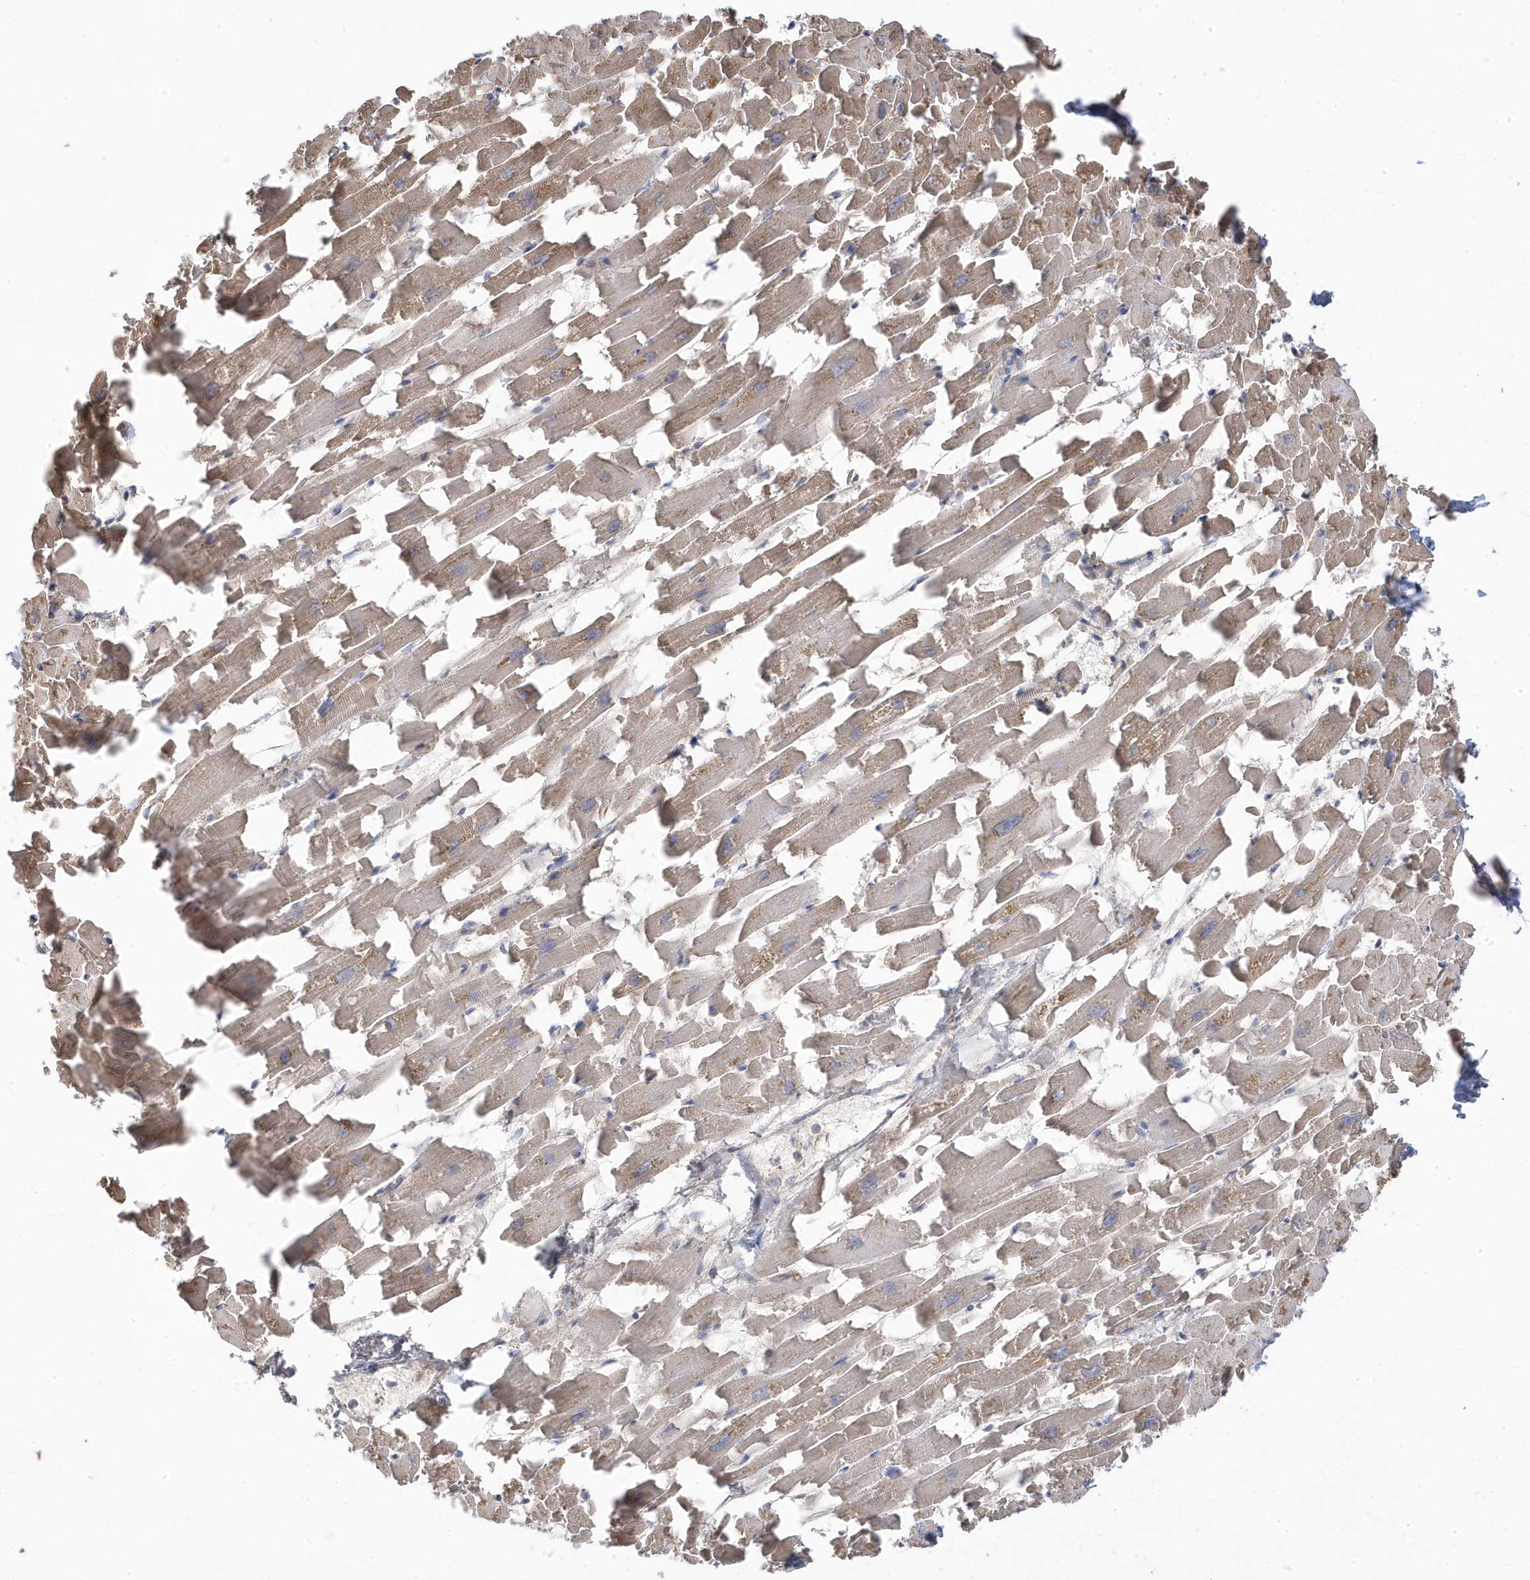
{"staining": {"intensity": "weak", "quantity": ">75%", "location": "cytoplasmic/membranous"}, "tissue": "heart muscle", "cell_type": "Cardiomyocytes", "image_type": "normal", "snomed": [{"axis": "morphology", "description": "Normal tissue, NOS"}, {"axis": "topography", "description": "Heart"}], "caption": "An image of heart muscle stained for a protein displays weak cytoplasmic/membranous brown staining in cardiomyocytes. (IHC, brightfield microscopy, high magnification).", "gene": "GTPBP8", "patient": {"sex": "female", "age": 64}}